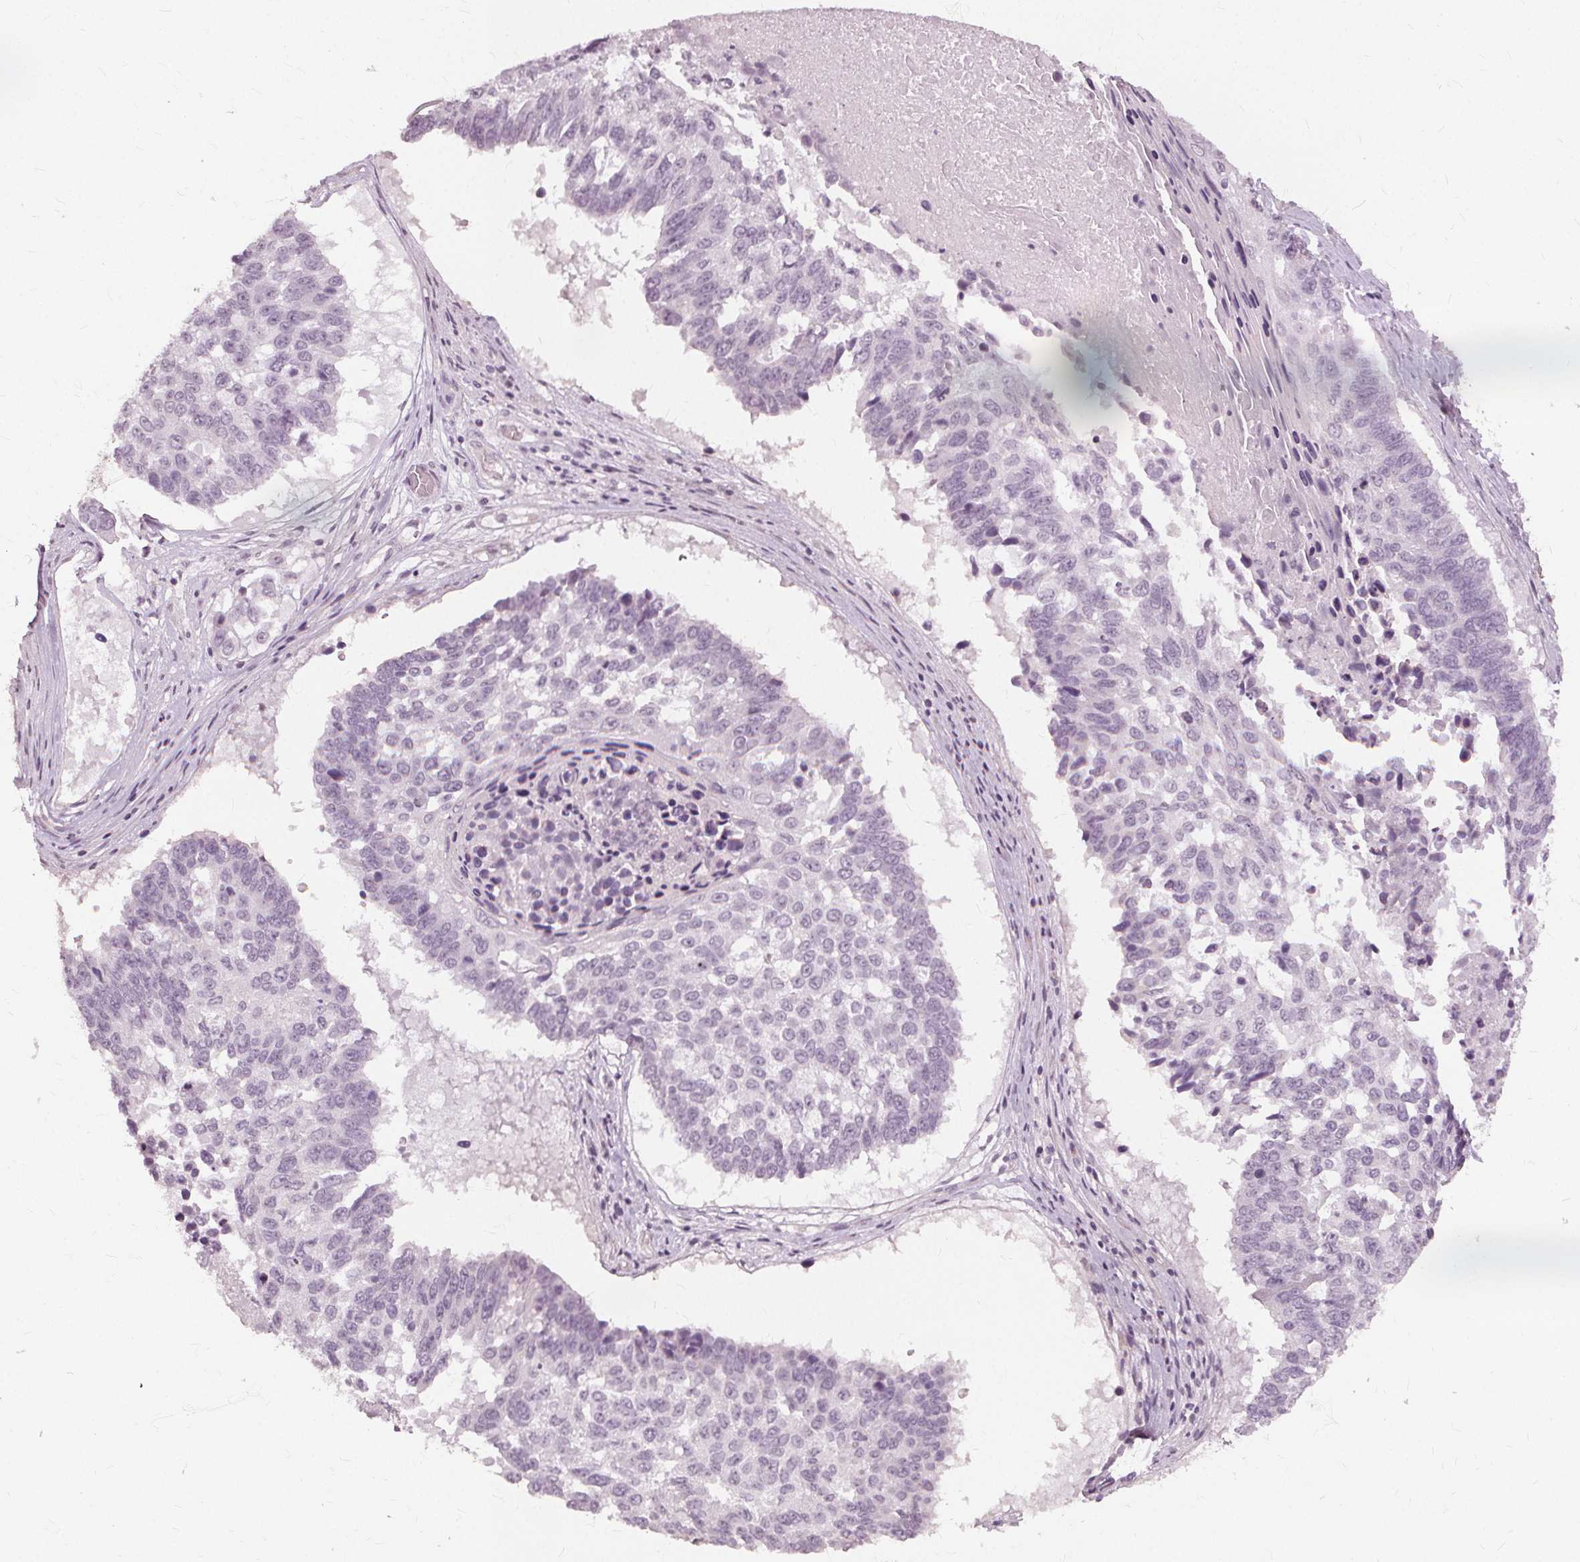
{"staining": {"intensity": "negative", "quantity": "none", "location": "none"}, "tissue": "lung cancer", "cell_type": "Tumor cells", "image_type": "cancer", "snomed": [{"axis": "morphology", "description": "Squamous cell carcinoma, NOS"}, {"axis": "topography", "description": "Lung"}], "caption": "DAB (3,3'-diaminobenzidine) immunohistochemical staining of lung squamous cell carcinoma displays no significant positivity in tumor cells.", "gene": "SFTPD", "patient": {"sex": "male", "age": 73}}